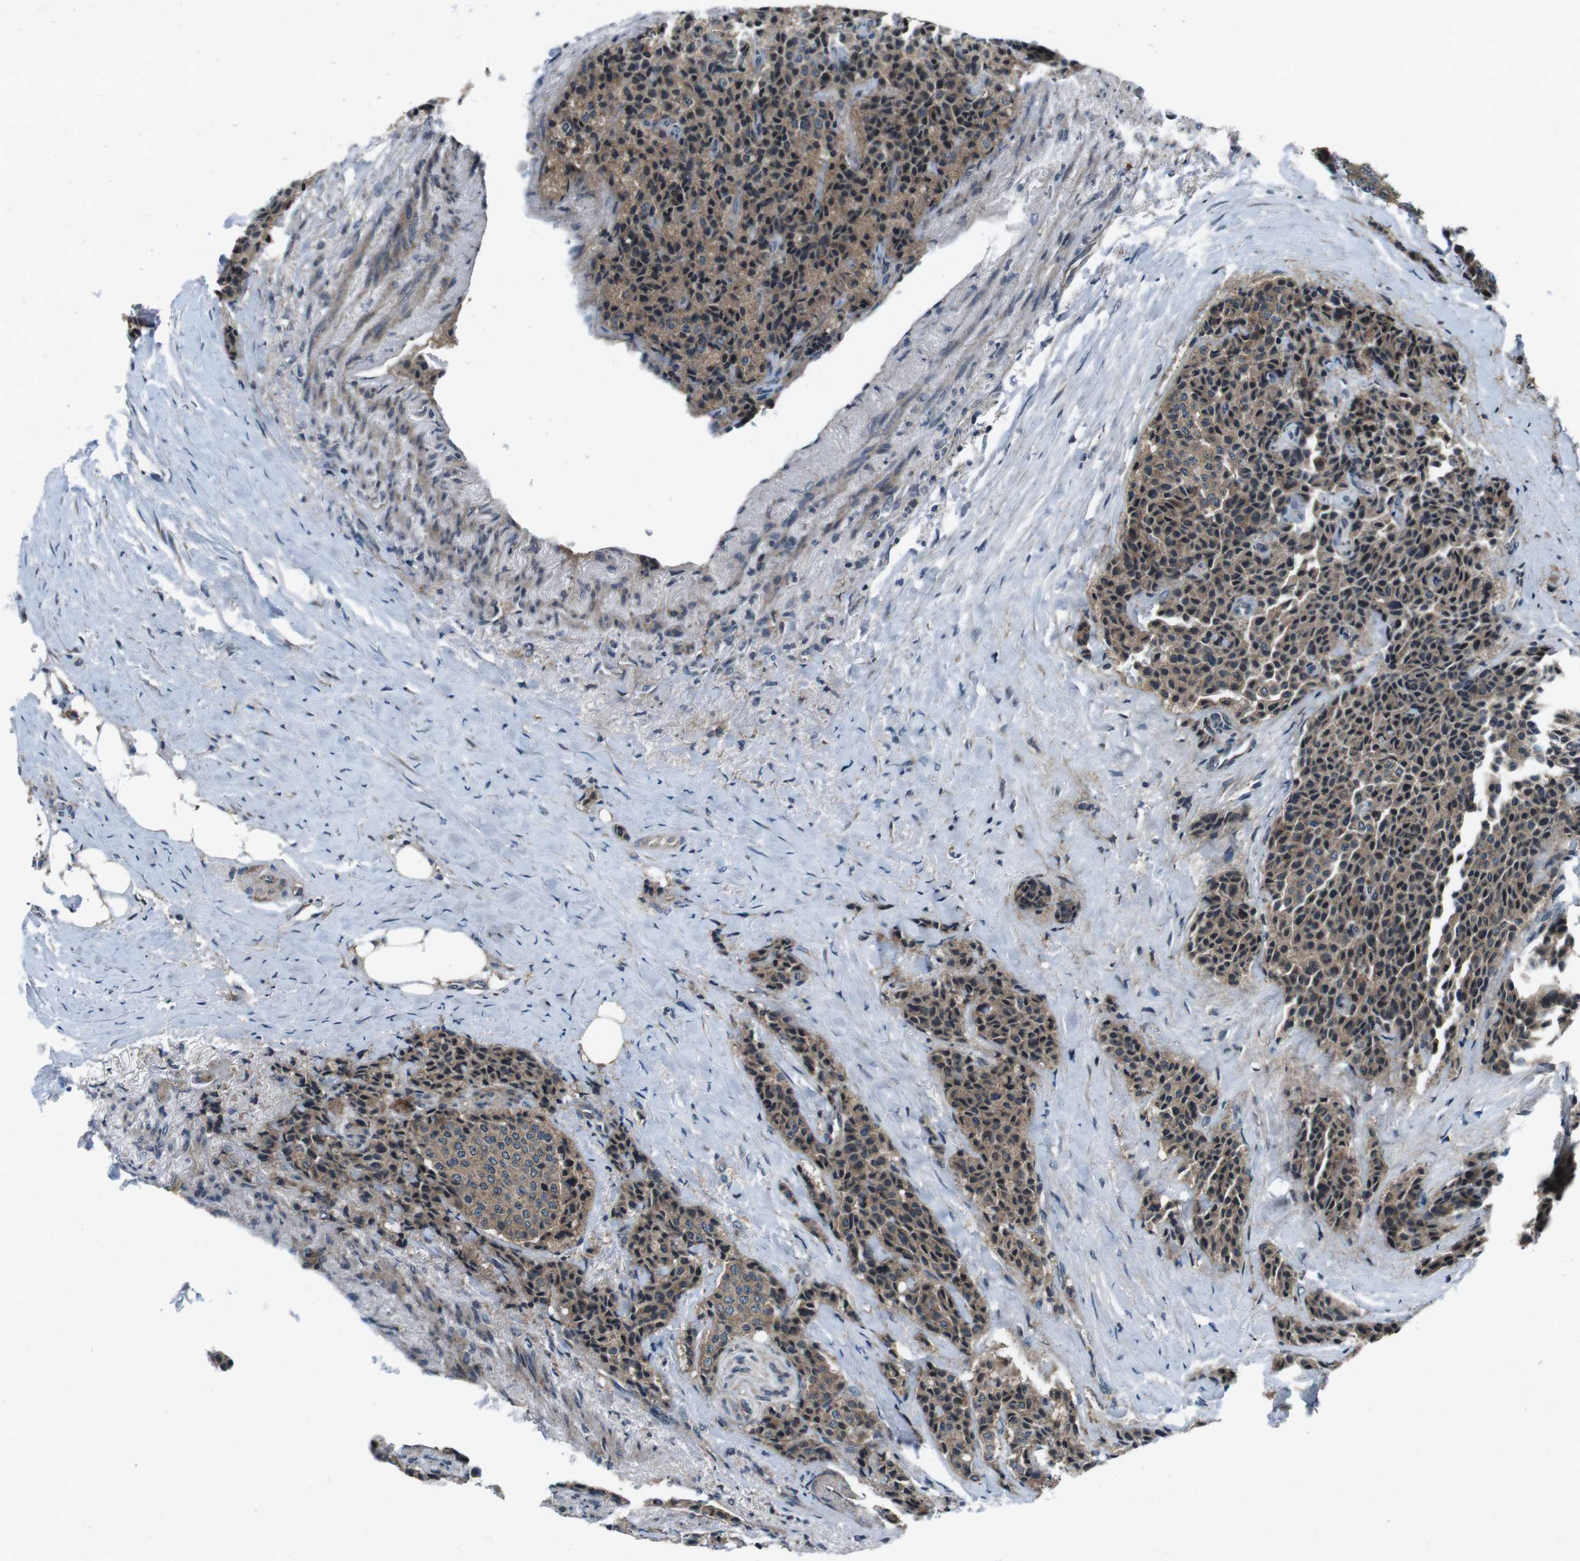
{"staining": {"intensity": "moderate", "quantity": ">75%", "location": "cytoplasmic/membranous"}, "tissue": "carcinoid", "cell_type": "Tumor cells", "image_type": "cancer", "snomed": [{"axis": "morphology", "description": "Carcinoid, malignant, NOS"}, {"axis": "topography", "description": "Colon"}], "caption": "Carcinoid stained with a protein marker reveals moderate staining in tumor cells.", "gene": "CDK16", "patient": {"sex": "female", "age": 61}}